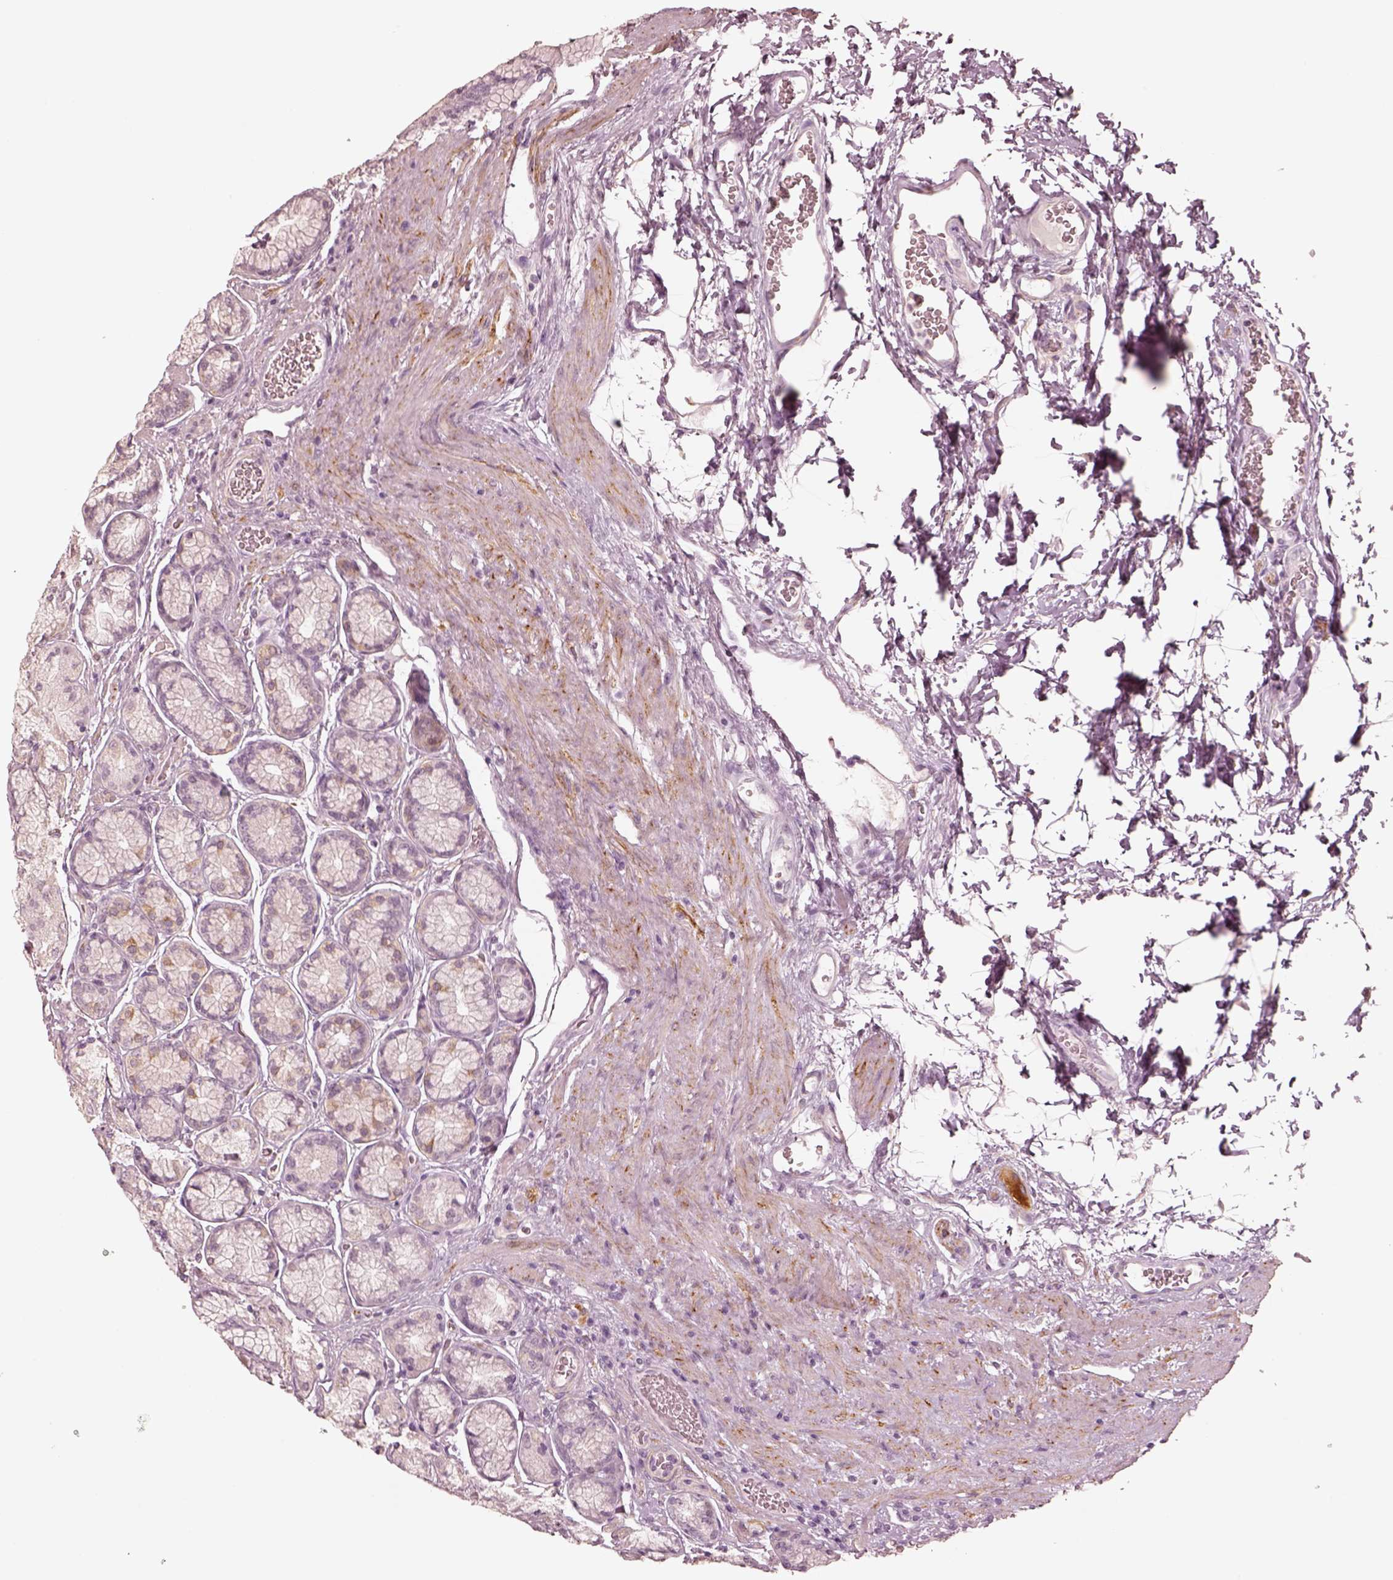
{"staining": {"intensity": "negative", "quantity": "none", "location": "none"}, "tissue": "stomach", "cell_type": "Glandular cells", "image_type": "normal", "snomed": [{"axis": "morphology", "description": "Normal tissue, NOS"}, {"axis": "morphology", "description": "Adenocarcinoma, NOS"}, {"axis": "morphology", "description": "Adenocarcinoma, High grade"}, {"axis": "topography", "description": "Stomach, upper"}, {"axis": "topography", "description": "Stomach"}], "caption": "A high-resolution micrograph shows immunohistochemistry staining of benign stomach, which demonstrates no significant staining in glandular cells. (Brightfield microscopy of DAB (3,3'-diaminobenzidine) IHC at high magnification).", "gene": "DNAAF9", "patient": {"sex": "female", "age": 65}}